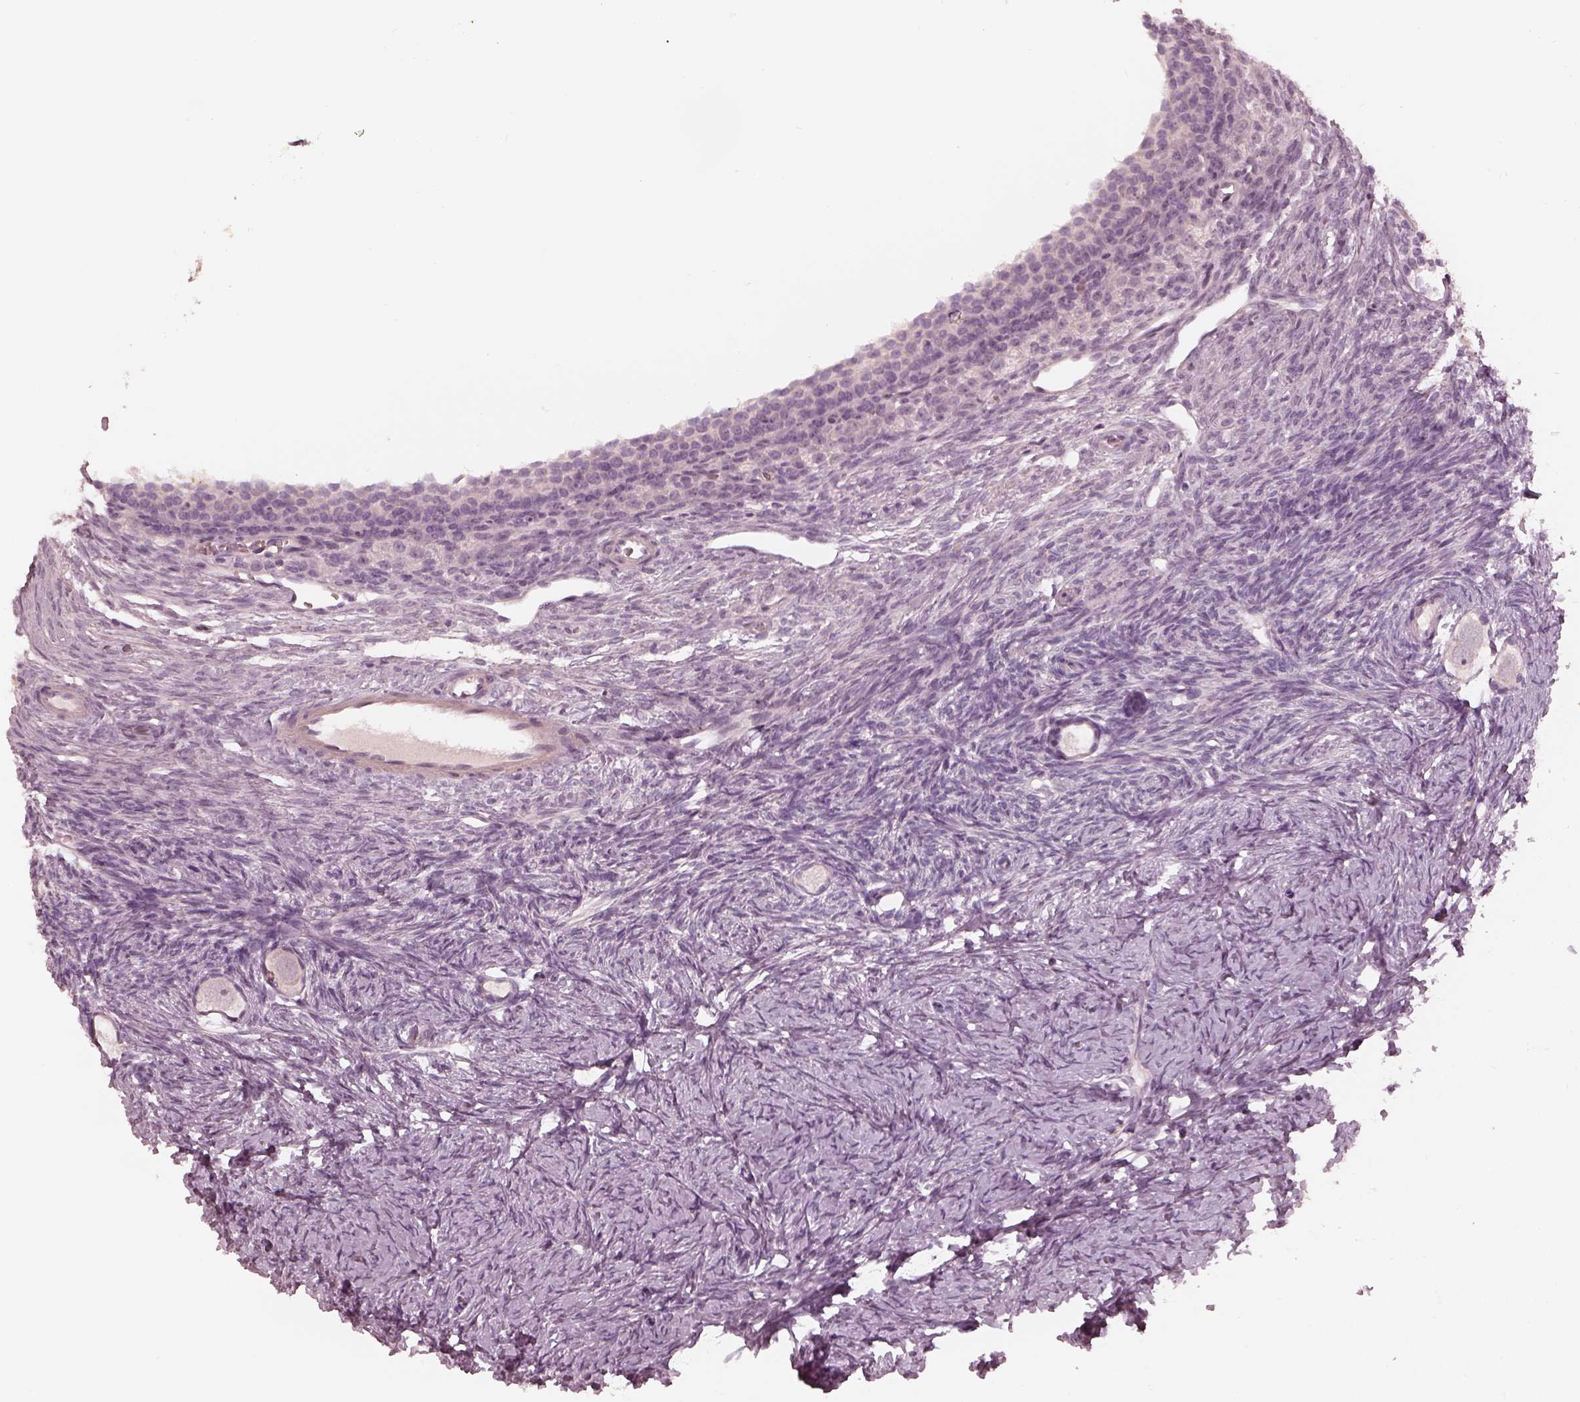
{"staining": {"intensity": "negative", "quantity": "none", "location": "none"}, "tissue": "ovary", "cell_type": "Follicle cells", "image_type": "normal", "snomed": [{"axis": "morphology", "description": "Normal tissue, NOS"}, {"axis": "topography", "description": "Ovary"}], "caption": "Immunohistochemistry (IHC) micrograph of benign ovary: human ovary stained with DAB (3,3'-diaminobenzidine) demonstrates no significant protein positivity in follicle cells. (DAB (3,3'-diaminobenzidine) immunohistochemistry, high magnification).", "gene": "ADRB3", "patient": {"sex": "female", "age": 27}}